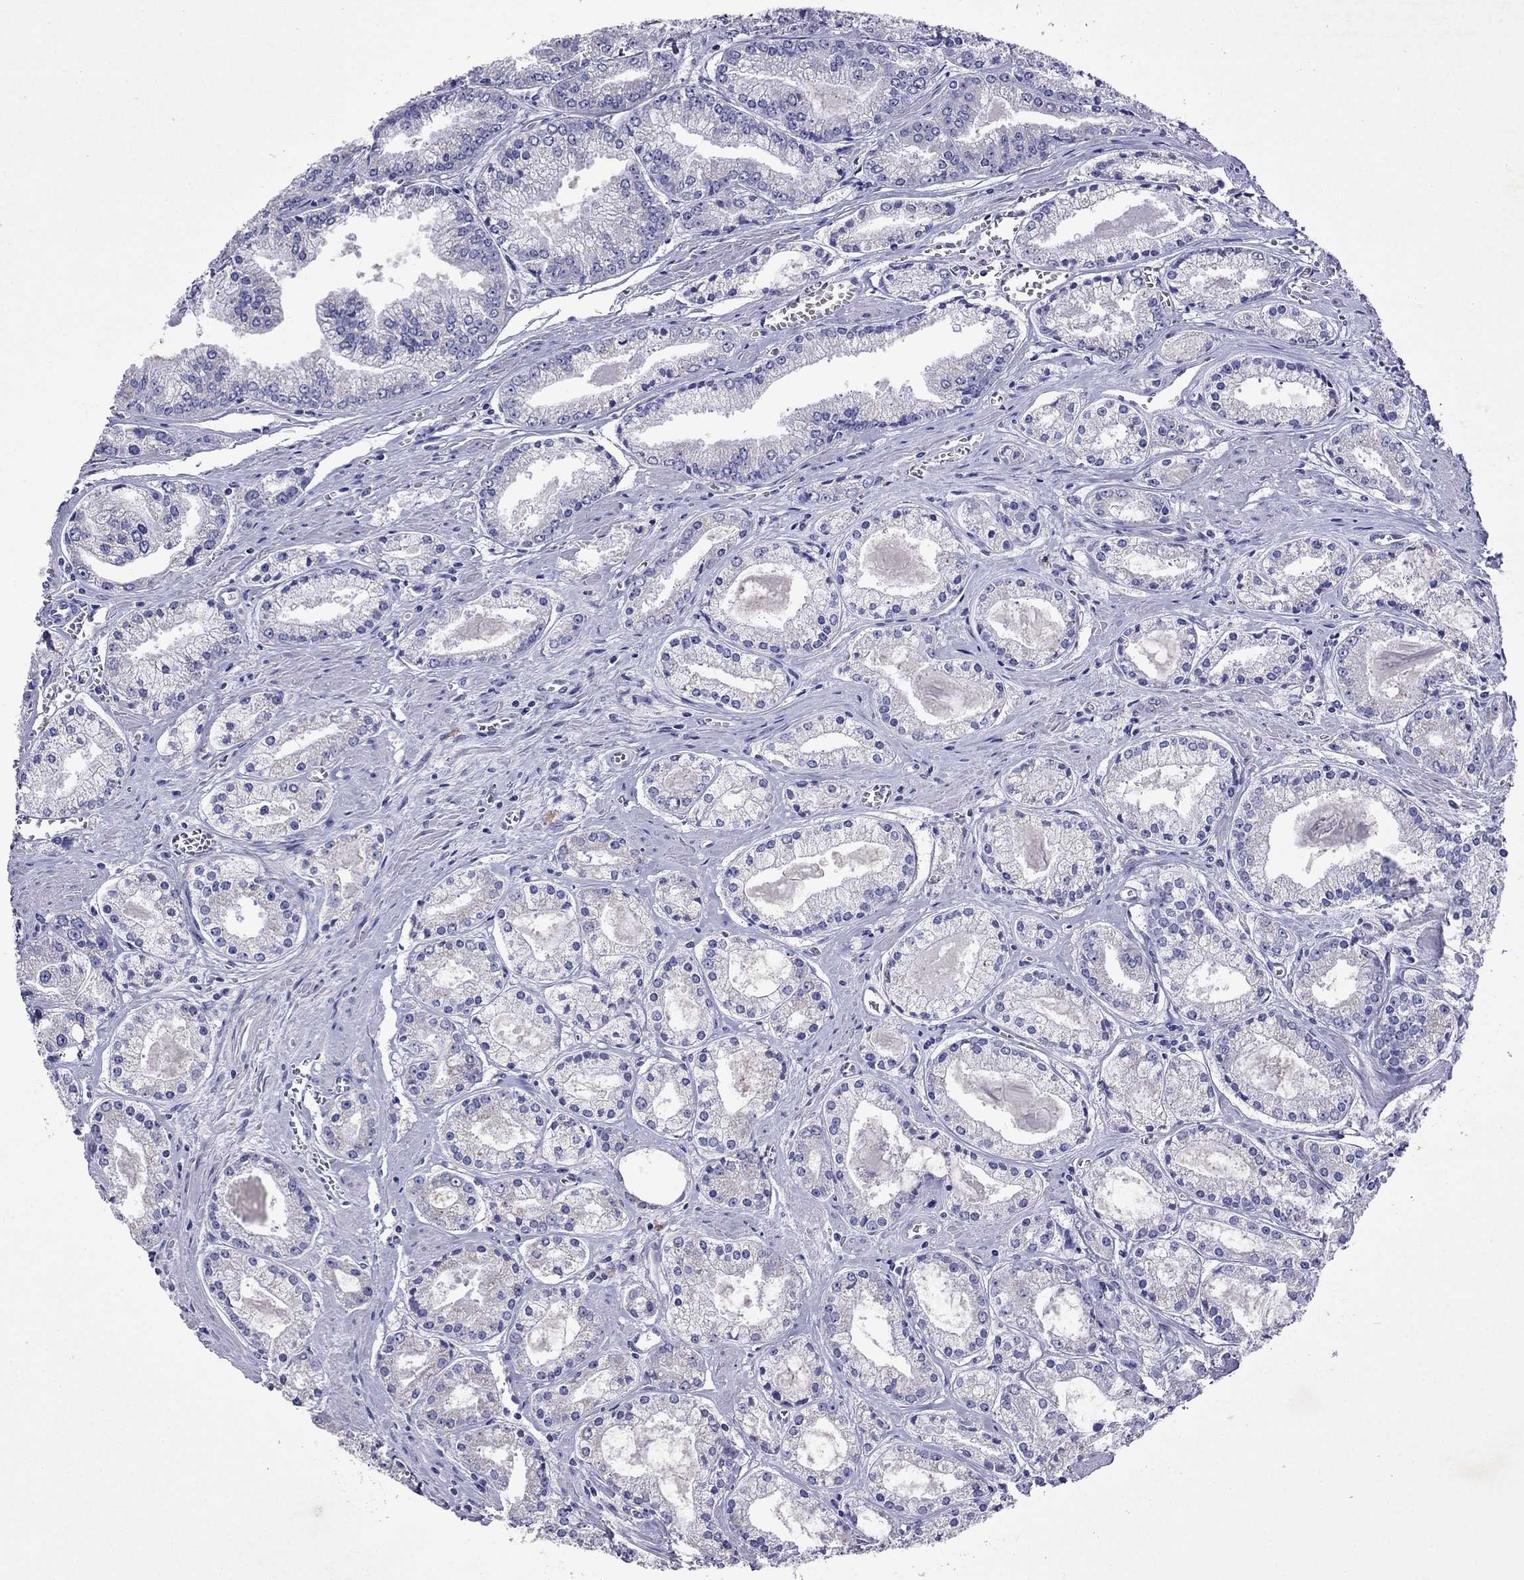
{"staining": {"intensity": "negative", "quantity": "none", "location": "none"}, "tissue": "prostate cancer", "cell_type": "Tumor cells", "image_type": "cancer", "snomed": [{"axis": "morphology", "description": "Adenocarcinoma, NOS"}, {"axis": "topography", "description": "Prostate"}], "caption": "Immunohistochemistry (IHC) photomicrograph of neoplastic tissue: human prostate cancer stained with DAB (3,3'-diaminobenzidine) shows no significant protein positivity in tumor cells.", "gene": "TDRD1", "patient": {"sex": "male", "age": 72}}